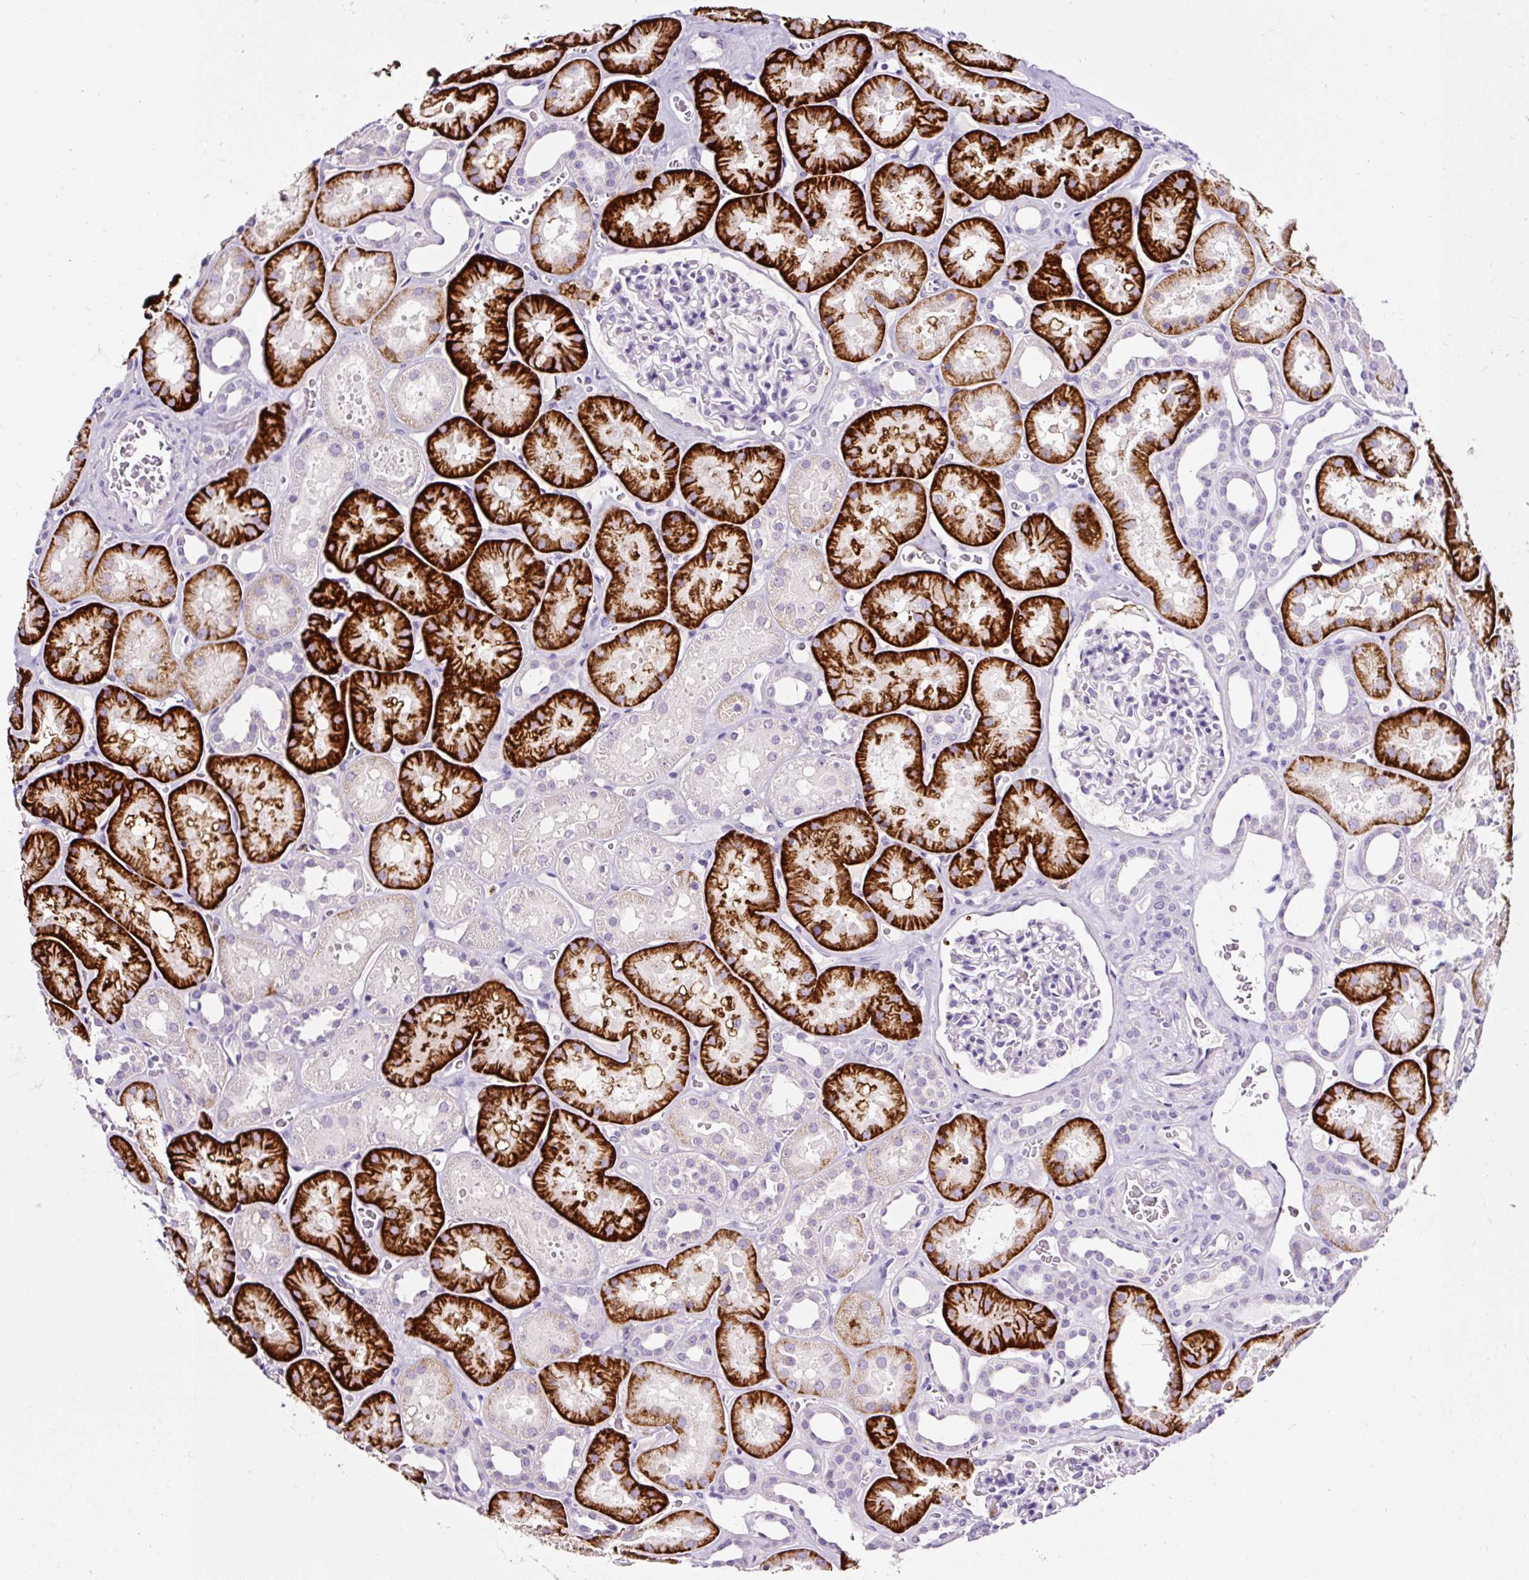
{"staining": {"intensity": "negative", "quantity": "none", "location": "none"}, "tissue": "kidney", "cell_type": "Cells in glomeruli", "image_type": "normal", "snomed": [{"axis": "morphology", "description": "Normal tissue, NOS"}, {"axis": "topography", "description": "Kidney"}], "caption": "An immunohistochemistry (IHC) micrograph of normal kidney is shown. There is no staining in cells in glomeruli of kidney.", "gene": "SLC7A8", "patient": {"sex": "female", "age": 41}}